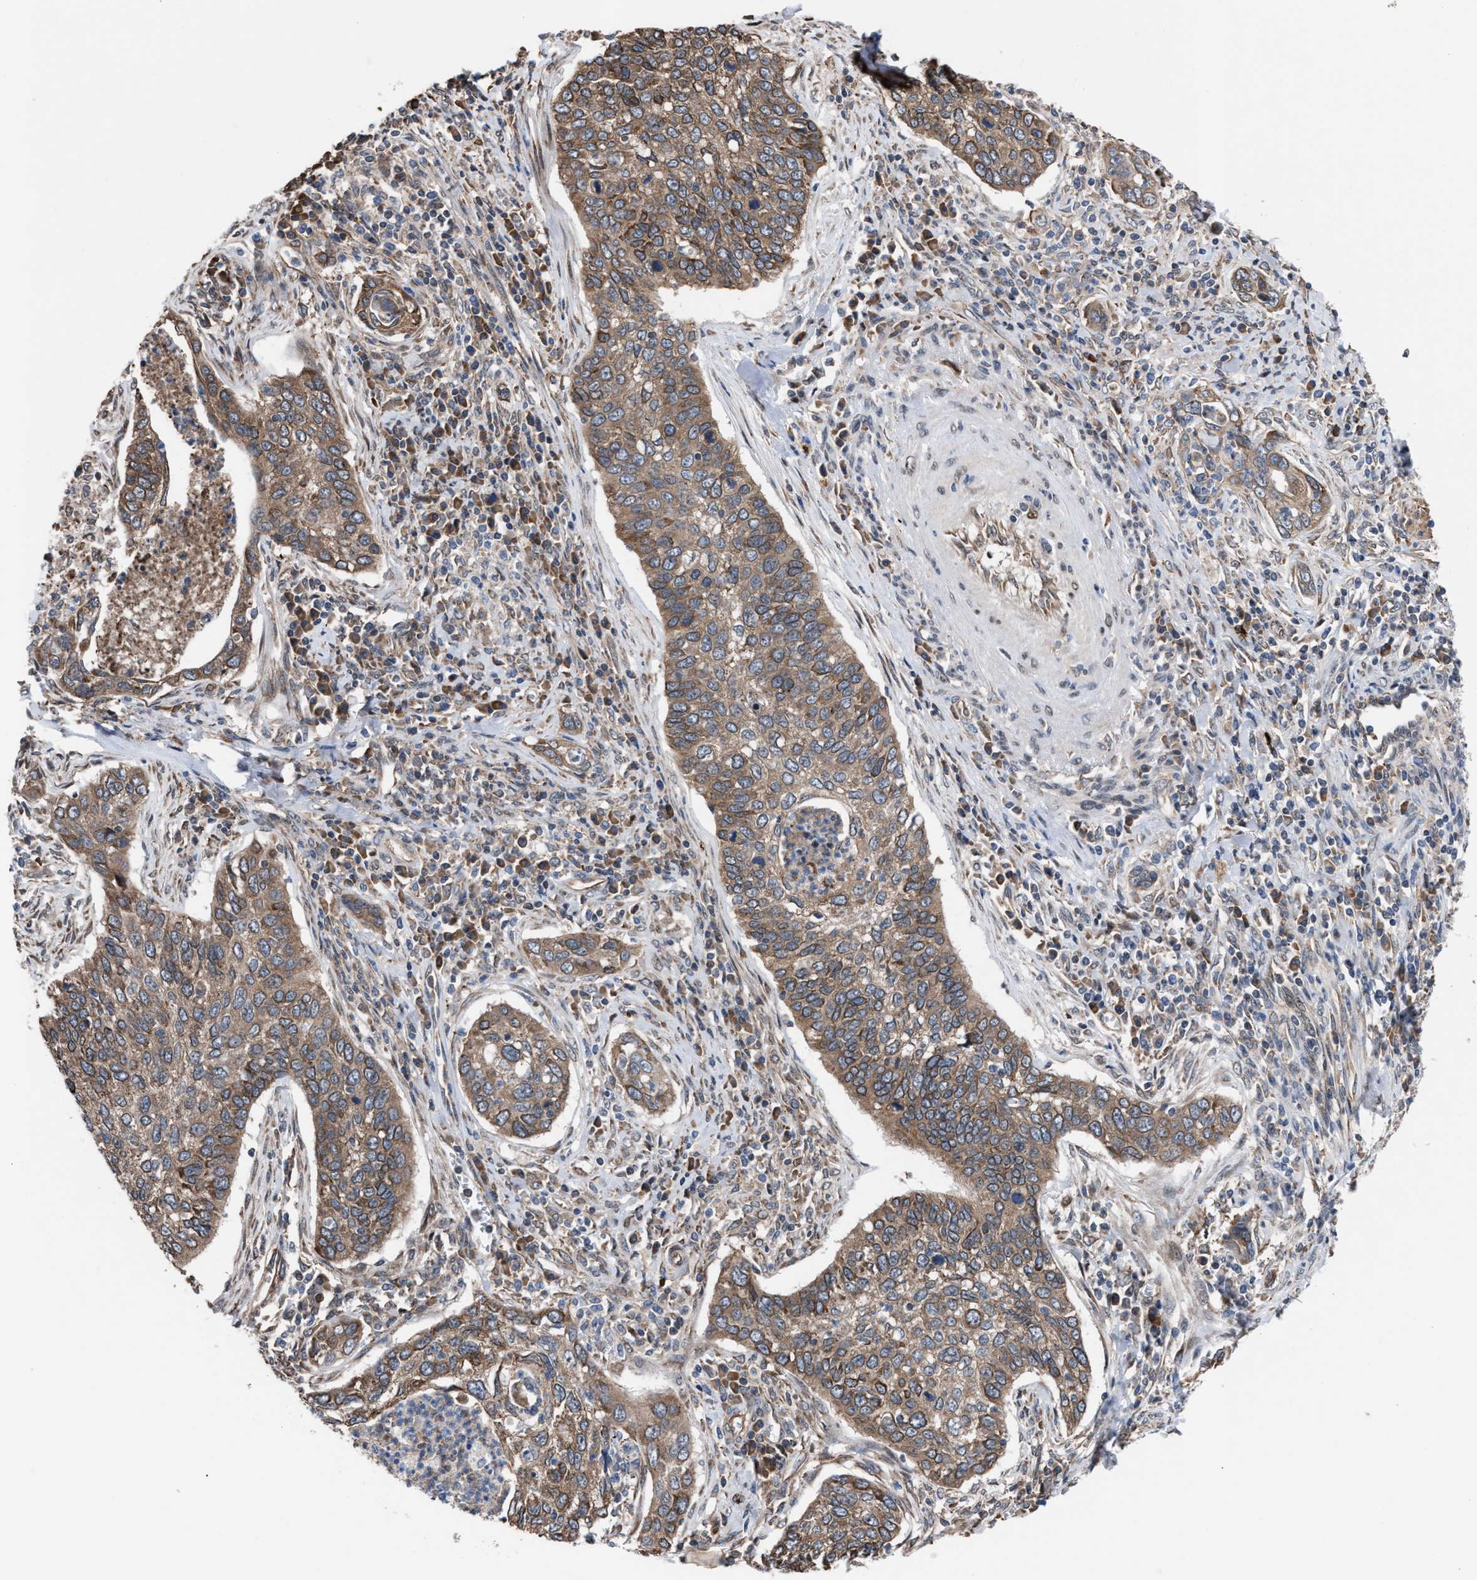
{"staining": {"intensity": "moderate", "quantity": ">75%", "location": "cytoplasmic/membranous"}, "tissue": "cervical cancer", "cell_type": "Tumor cells", "image_type": "cancer", "snomed": [{"axis": "morphology", "description": "Squamous cell carcinoma, NOS"}, {"axis": "topography", "description": "Cervix"}], "caption": "Cervical squamous cell carcinoma was stained to show a protein in brown. There is medium levels of moderate cytoplasmic/membranous positivity in about >75% of tumor cells.", "gene": "TP53BP2", "patient": {"sex": "female", "age": 53}}